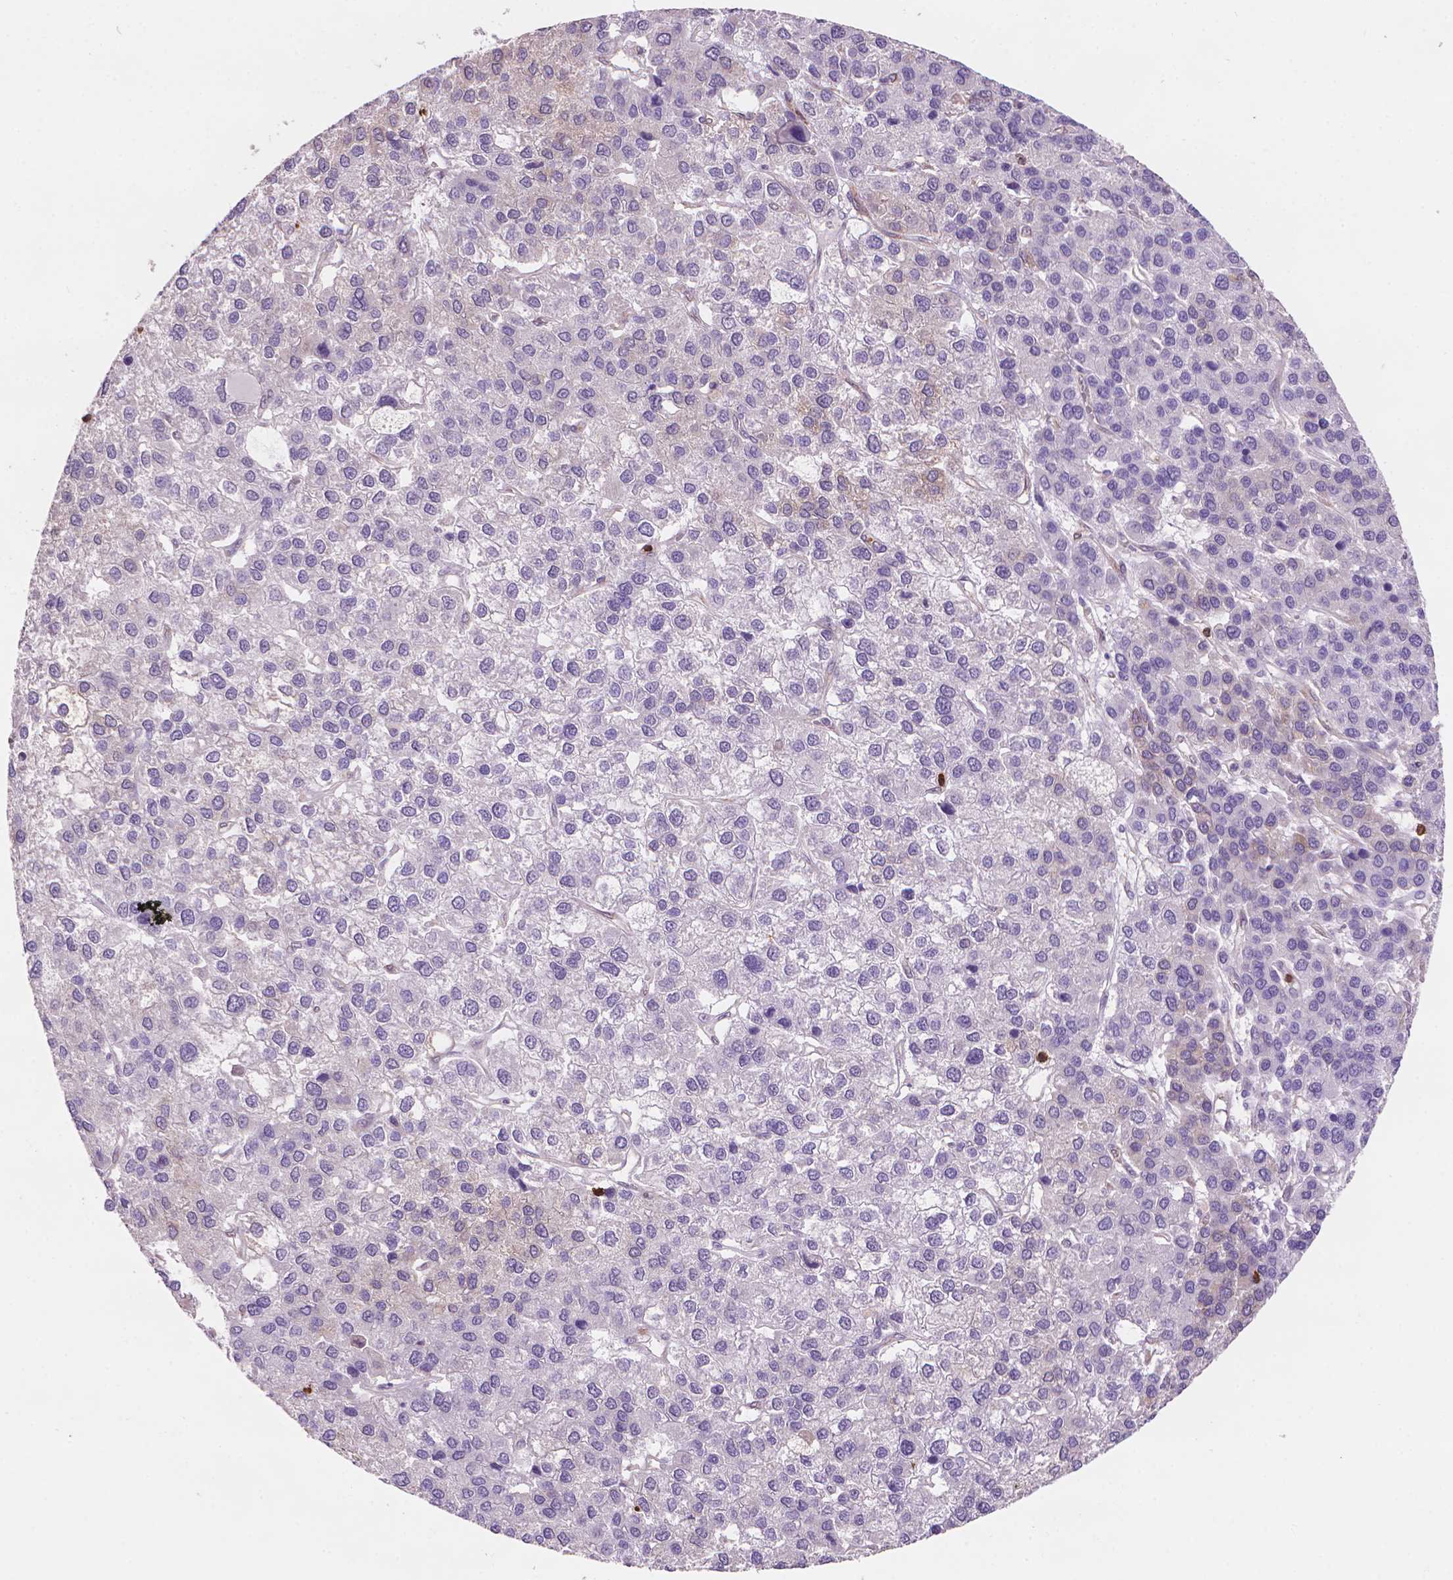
{"staining": {"intensity": "negative", "quantity": "none", "location": "none"}, "tissue": "liver cancer", "cell_type": "Tumor cells", "image_type": "cancer", "snomed": [{"axis": "morphology", "description": "Carcinoma, Hepatocellular, NOS"}, {"axis": "topography", "description": "Liver"}], "caption": "The micrograph exhibits no staining of tumor cells in hepatocellular carcinoma (liver).", "gene": "BCL2", "patient": {"sex": "female", "age": 41}}